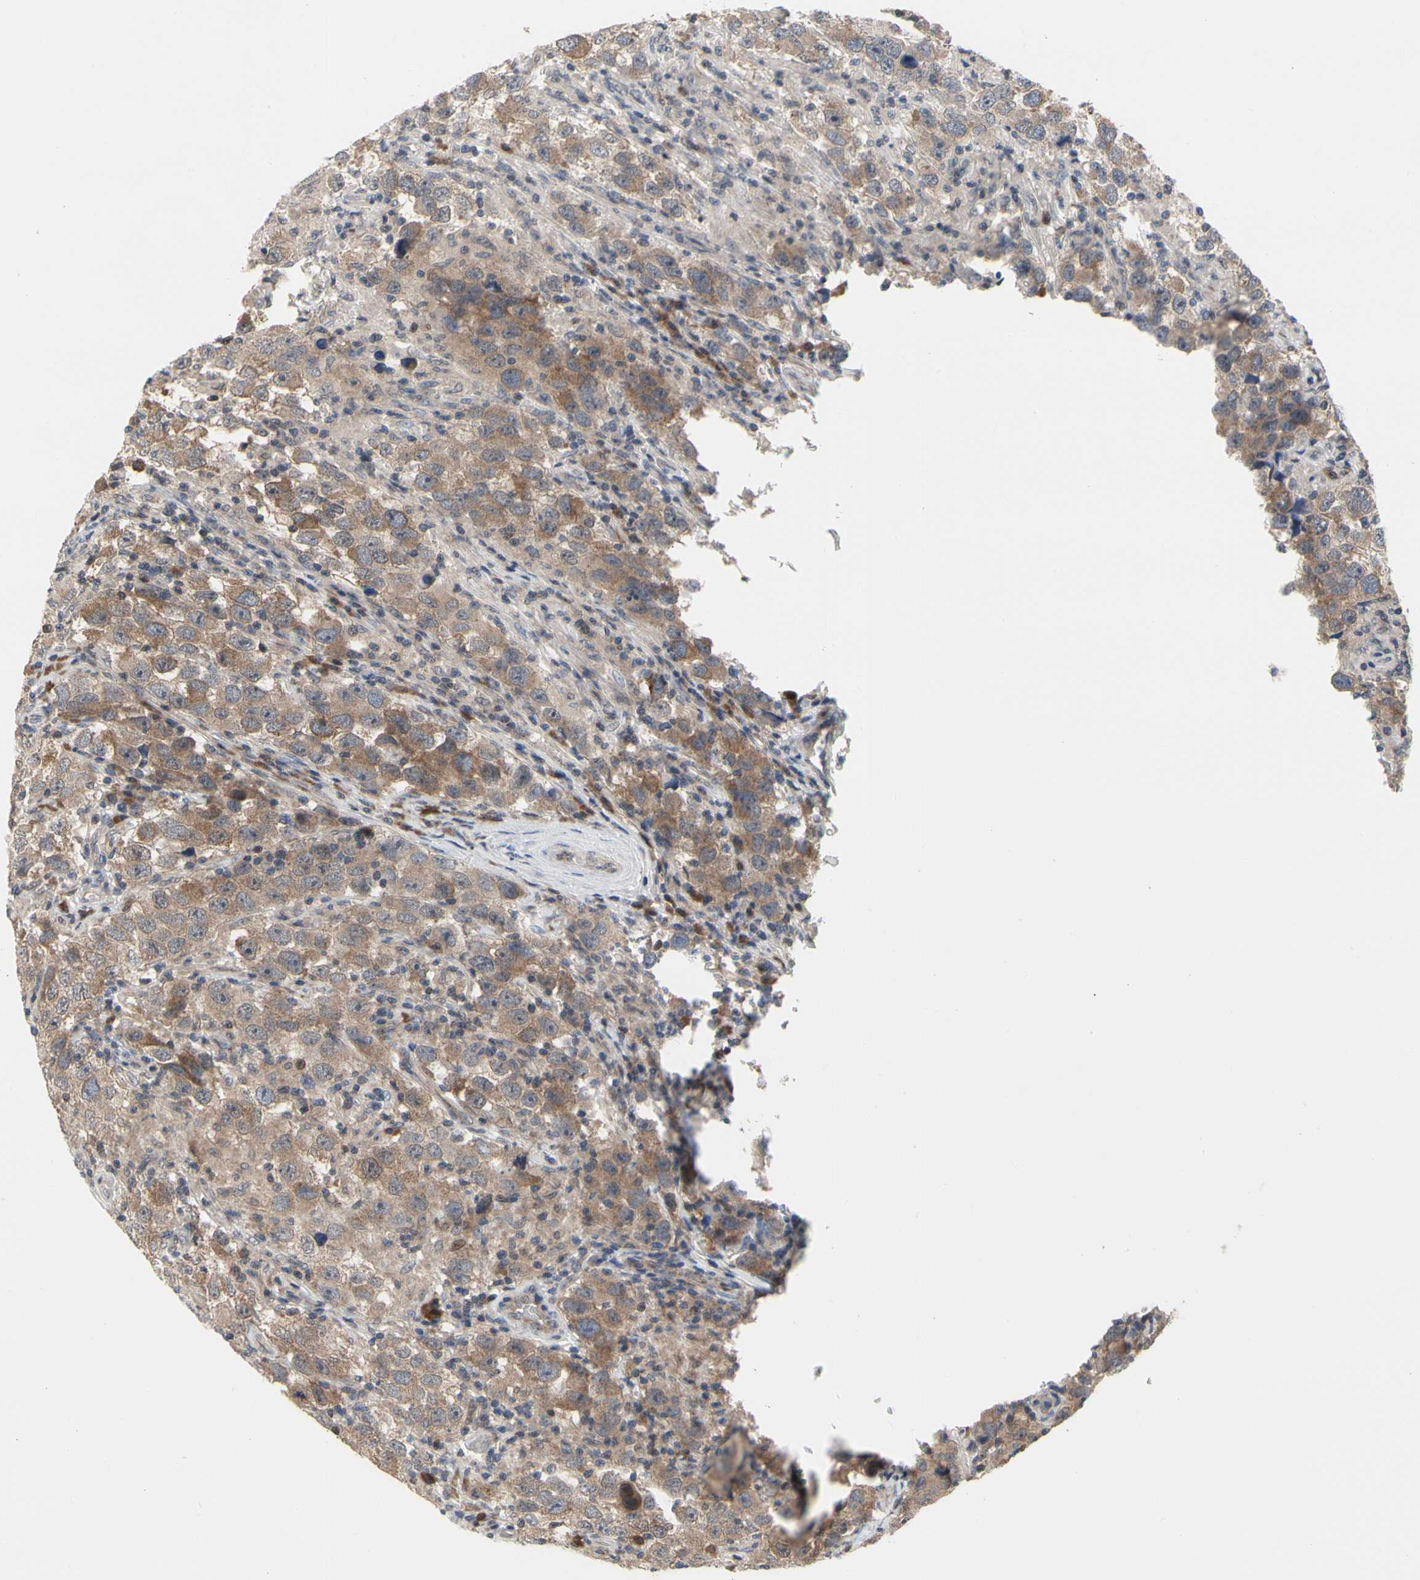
{"staining": {"intensity": "moderate", "quantity": ">75%", "location": "cytoplasmic/membranous"}, "tissue": "testis cancer", "cell_type": "Tumor cells", "image_type": "cancer", "snomed": [{"axis": "morphology", "description": "Carcinoma, Embryonal, NOS"}, {"axis": "topography", "description": "Testis"}], "caption": "The micrograph reveals a brown stain indicating the presence of a protein in the cytoplasmic/membranous of tumor cells in embryonal carcinoma (testis).", "gene": "CDK5", "patient": {"sex": "male", "age": 21}}